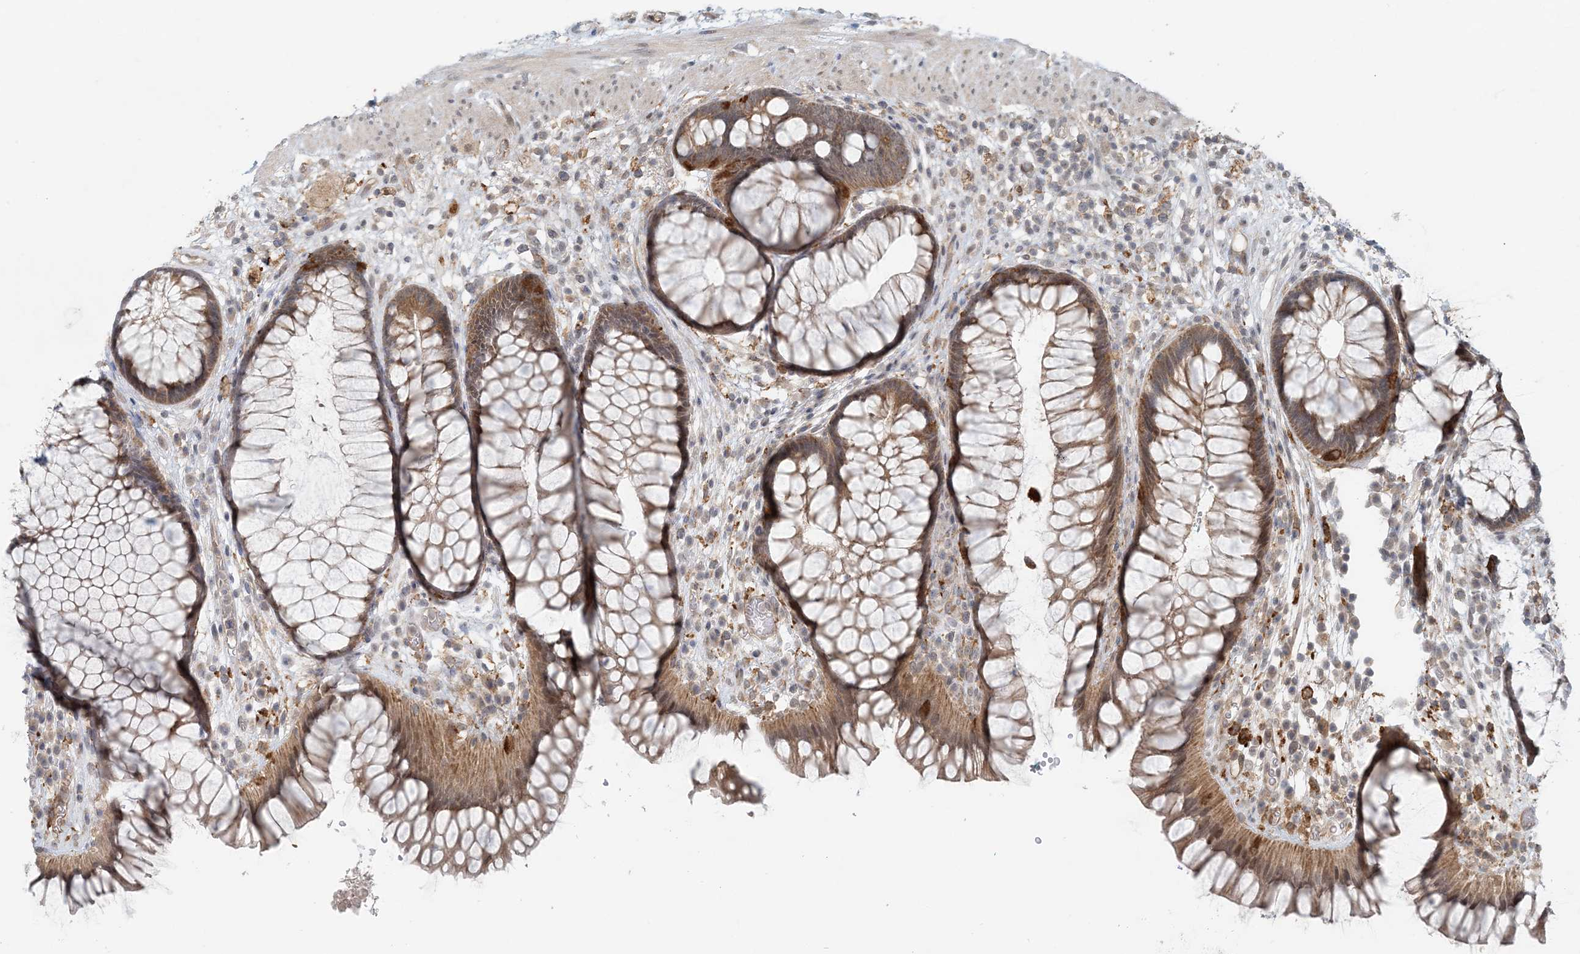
{"staining": {"intensity": "moderate", "quantity": ">75%", "location": "cytoplasmic/membranous"}, "tissue": "rectum", "cell_type": "Glandular cells", "image_type": "normal", "snomed": [{"axis": "morphology", "description": "Normal tissue, NOS"}, {"axis": "topography", "description": "Rectum"}], "caption": "Glandular cells reveal medium levels of moderate cytoplasmic/membranous staining in approximately >75% of cells in normal human rectum. (DAB (3,3'-diaminobenzidine) IHC with brightfield microscopy, high magnification).", "gene": "OBI1", "patient": {"sex": "male", "age": 51}}